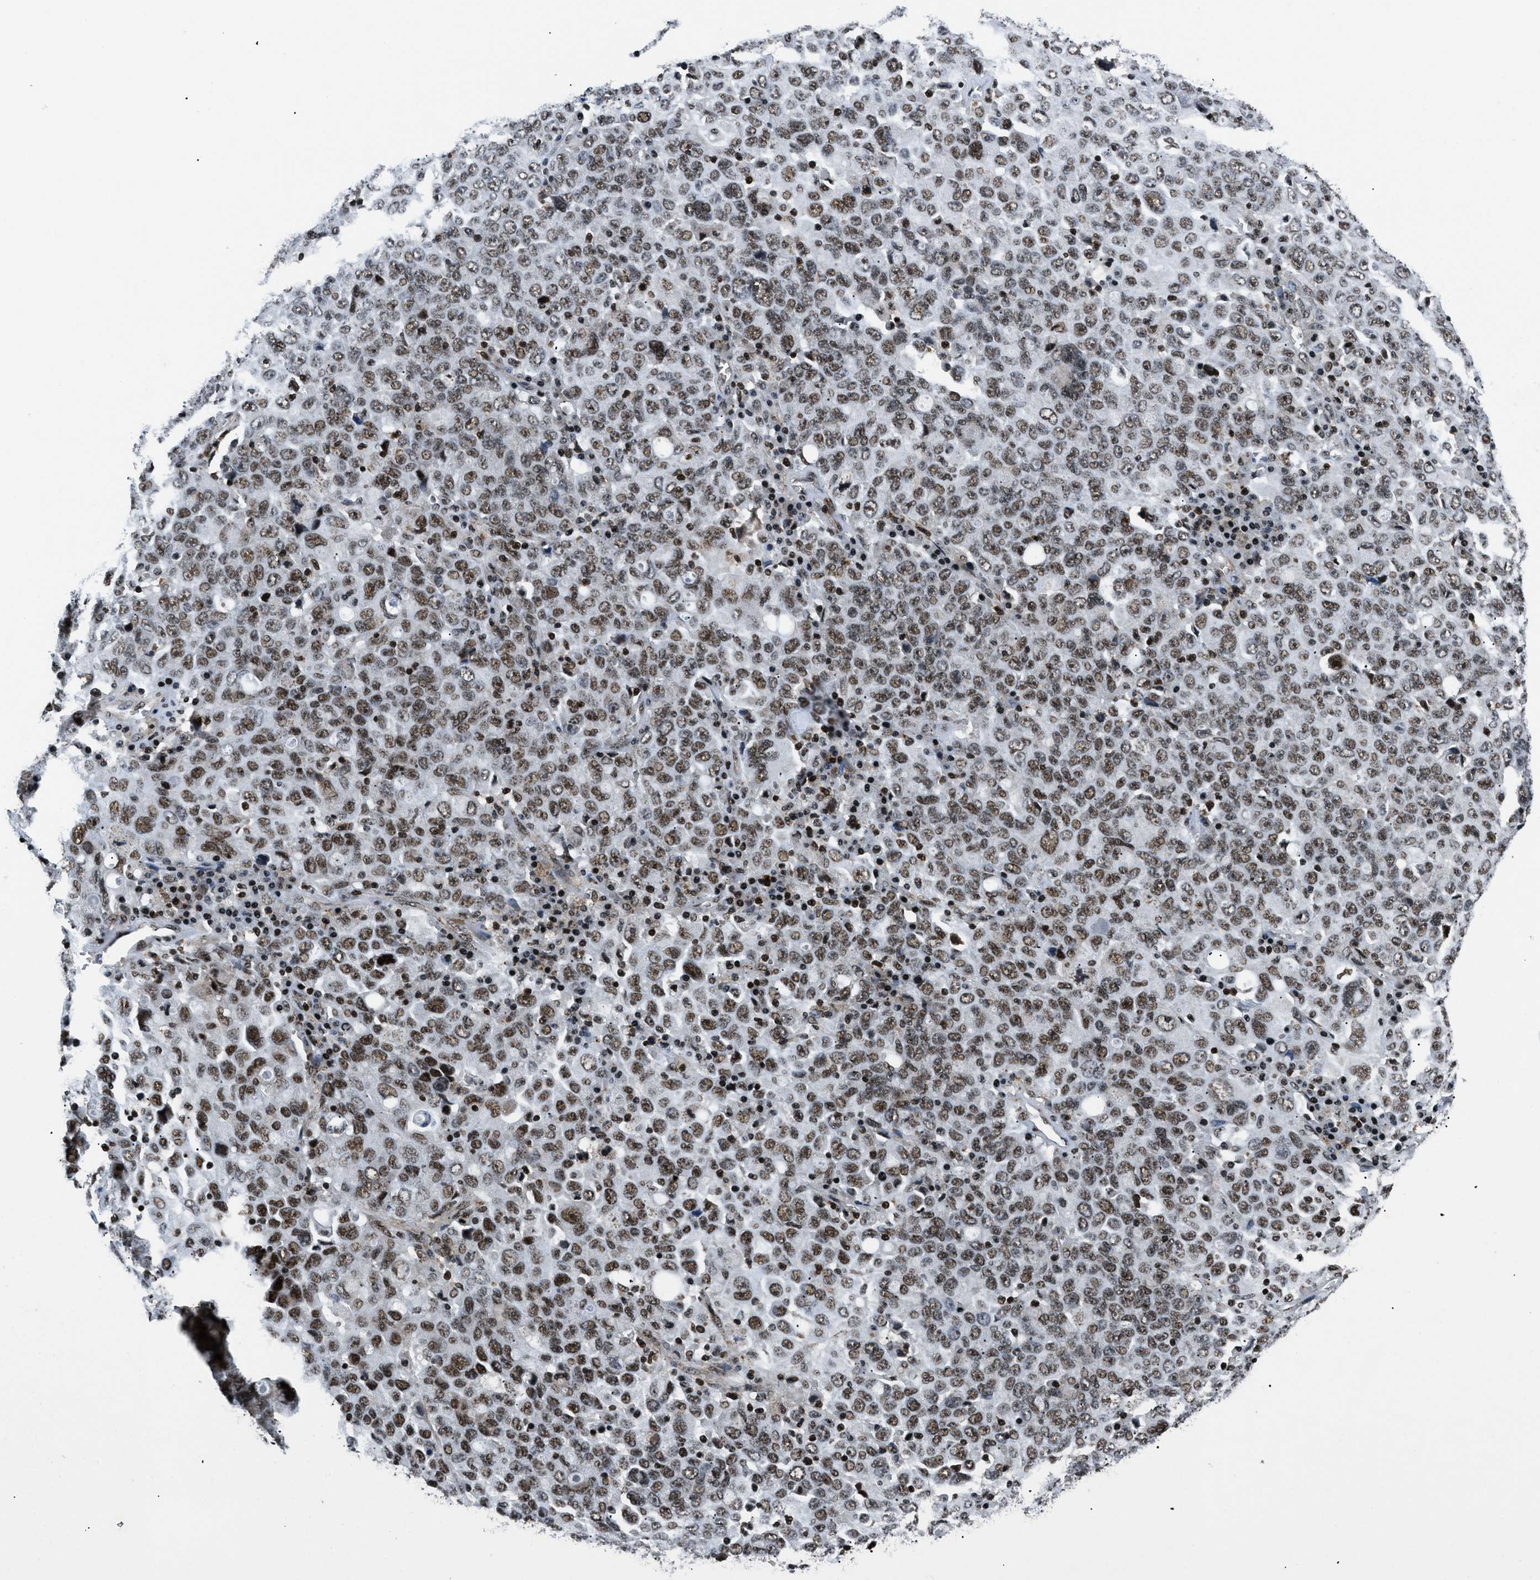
{"staining": {"intensity": "strong", "quantity": ">75%", "location": "nuclear"}, "tissue": "ovarian cancer", "cell_type": "Tumor cells", "image_type": "cancer", "snomed": [{"axis": "morphology", "description": "Carcinoma, endometroid"}, {"axis": "topography", "description": "Ovary"}], "caption": "An immunohistochemistry (IHC) histopathology image of neoplastic tissue is shown. Protein staining in brown labels strong nuclear positivity in ovarian cancer (endometroid carcinoma) within tumor cells.", "gene": "SMARCB1", "patient": {"sex": "female", "age": 62}}